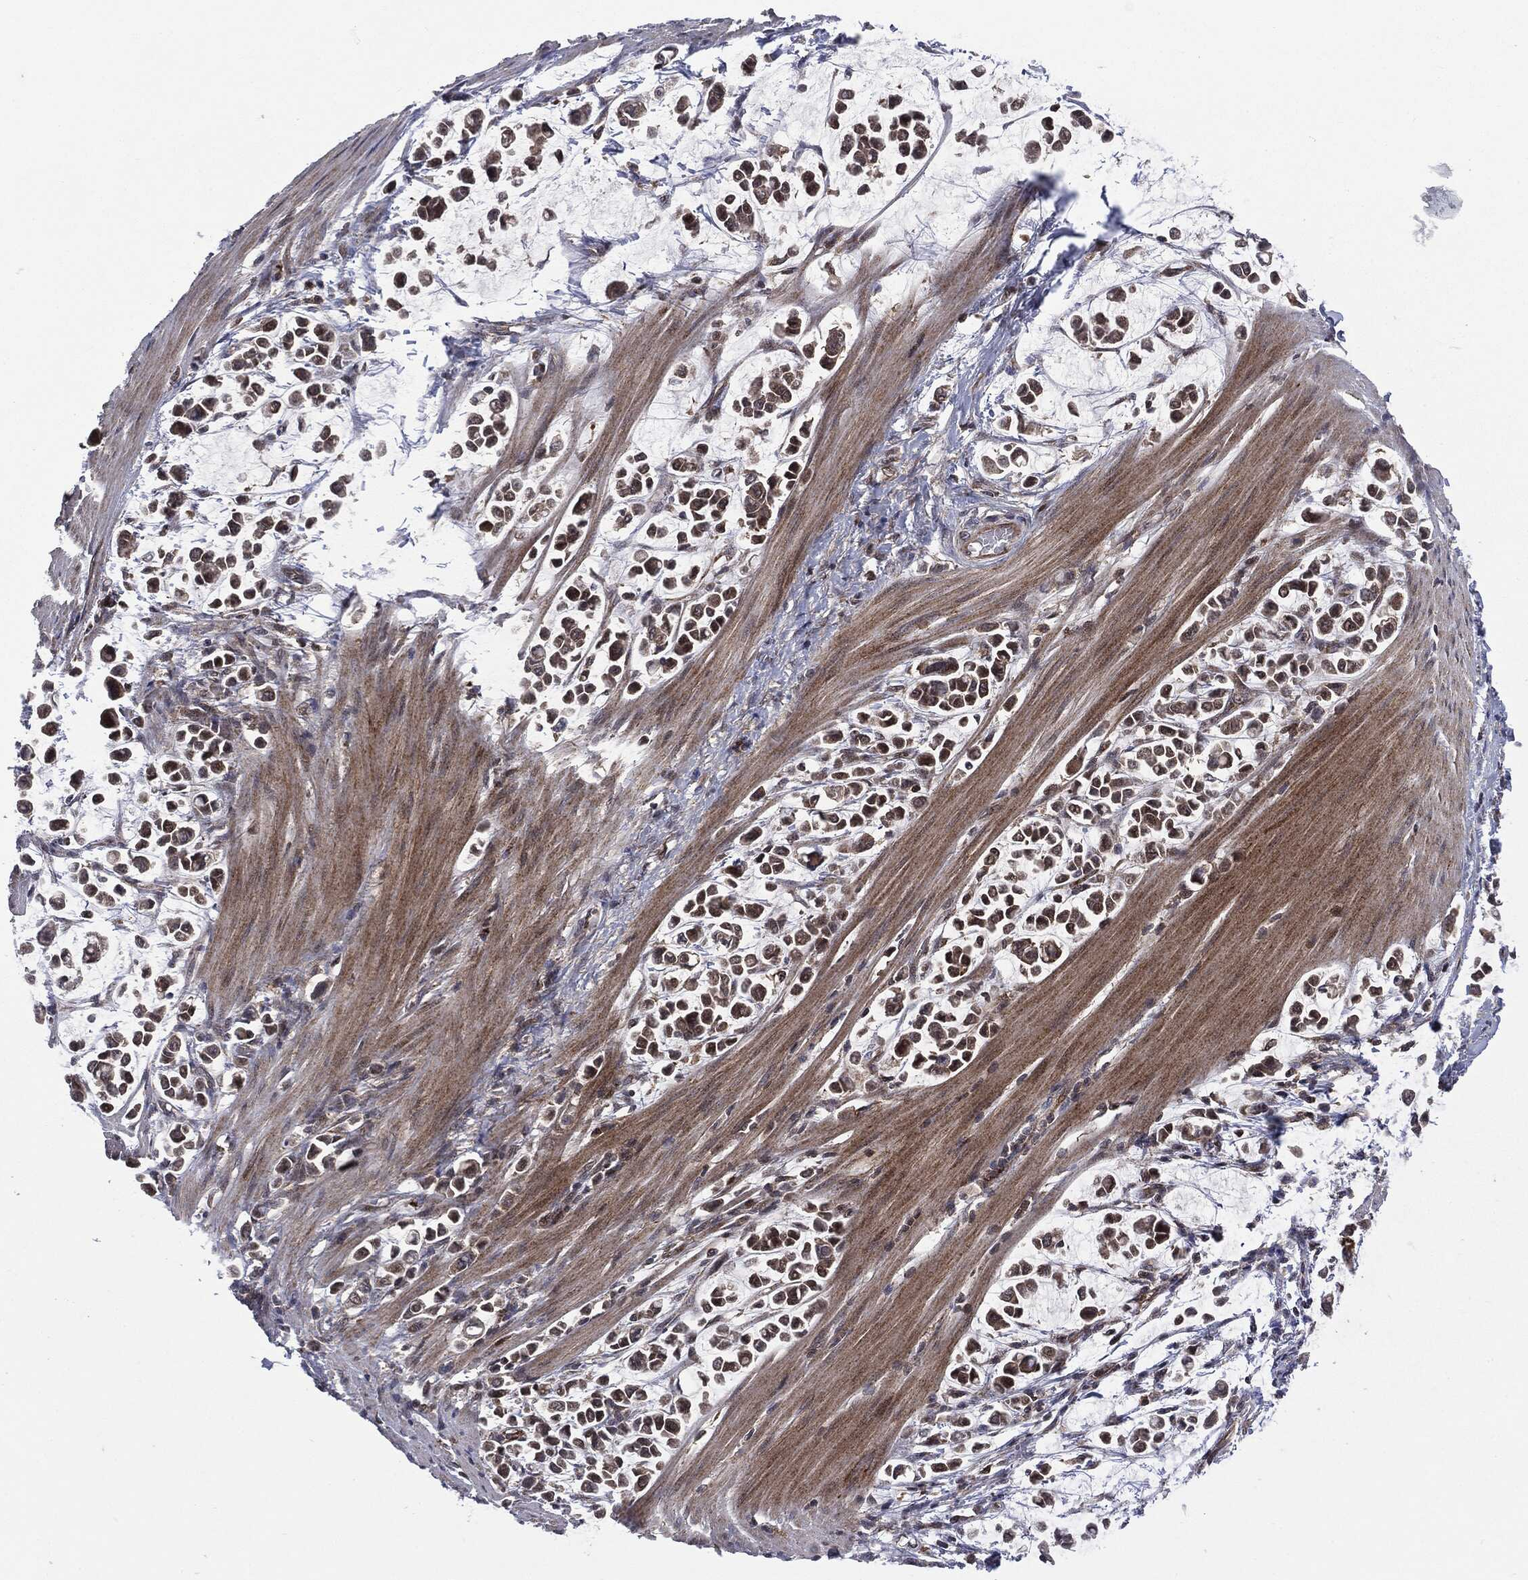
{"staining": {"intensity": "moderate", "quantity": "25%-75%", "location": "cytoplasmic/membranous,nuclear"}, "tissue": "stomach cancer", "cell_type": "Tumor cells", "image_type": "cancer", "snomed": [{"axis": "morphology", "description": "Adenocarcinoma, NOS"}, {"axis": "topography", "description": "Stomach"}], "caption": "Stomach cancer stained for a protein (brown) exhibits moderate cytoplasmic/membranous and nuclear positive expression in approximately 25%-75% of tumor cells.", "gene": "PTPA", "patient": {"sex": "male", "age": 82}}